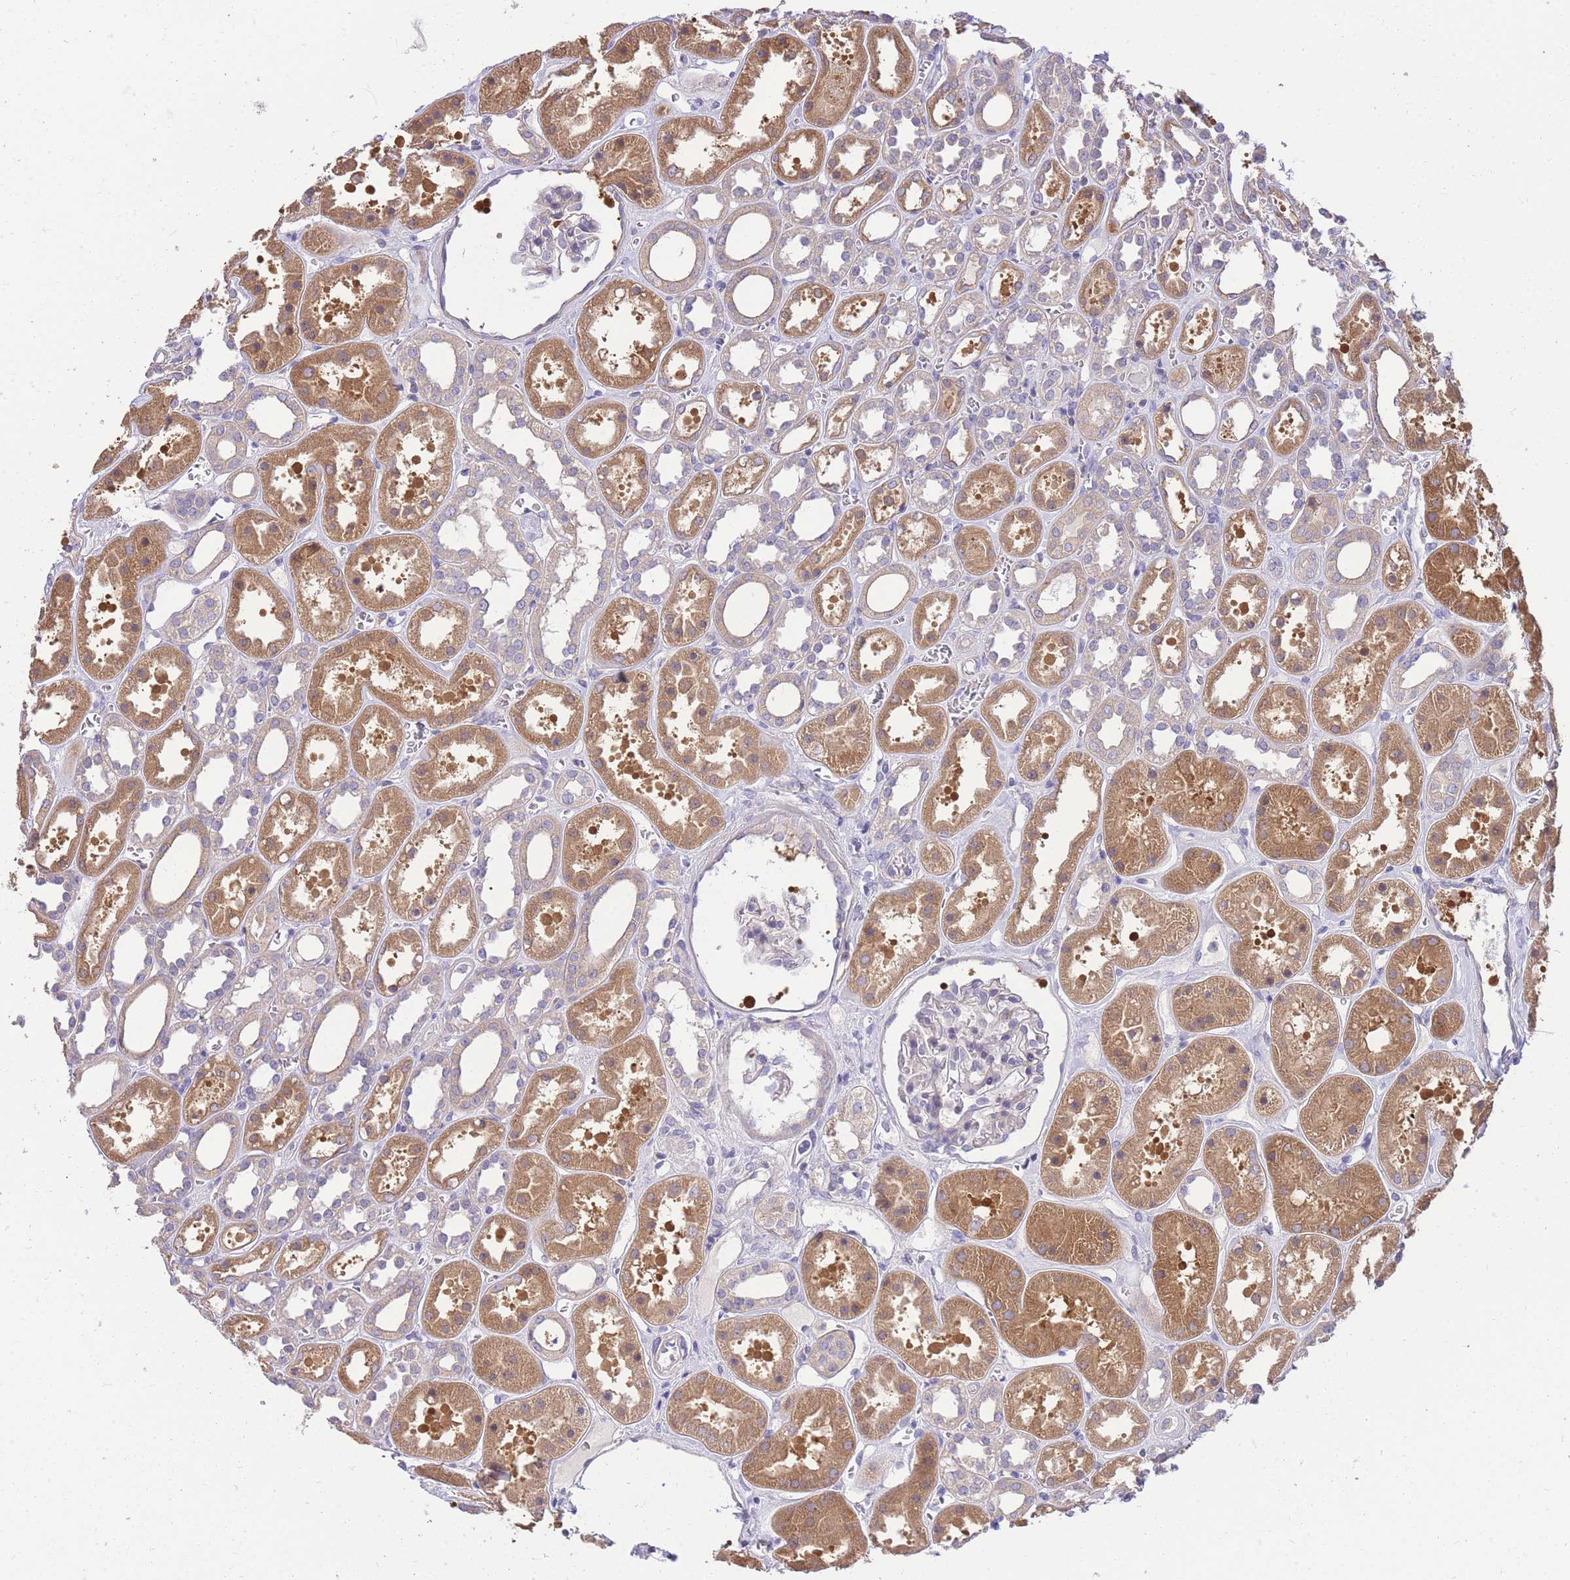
{"staining": {"intensity": "negative", "quantity": "none", "location": "none"}, "tissue": "kidney", "cell_type": "Cells in glomeruli", "image_type": "normal", "snomed": [{"axis": "morphology", "description": "Normal tissue, NOS"}, {"axis": "topography", "description": "Kidney"}], "caption": "Human kidney stained for a protein using IHC exhibits no positivity in cells in glomeruli.", "gene": "OR5T1", "patient": {"sex": "female", "age": 41}}